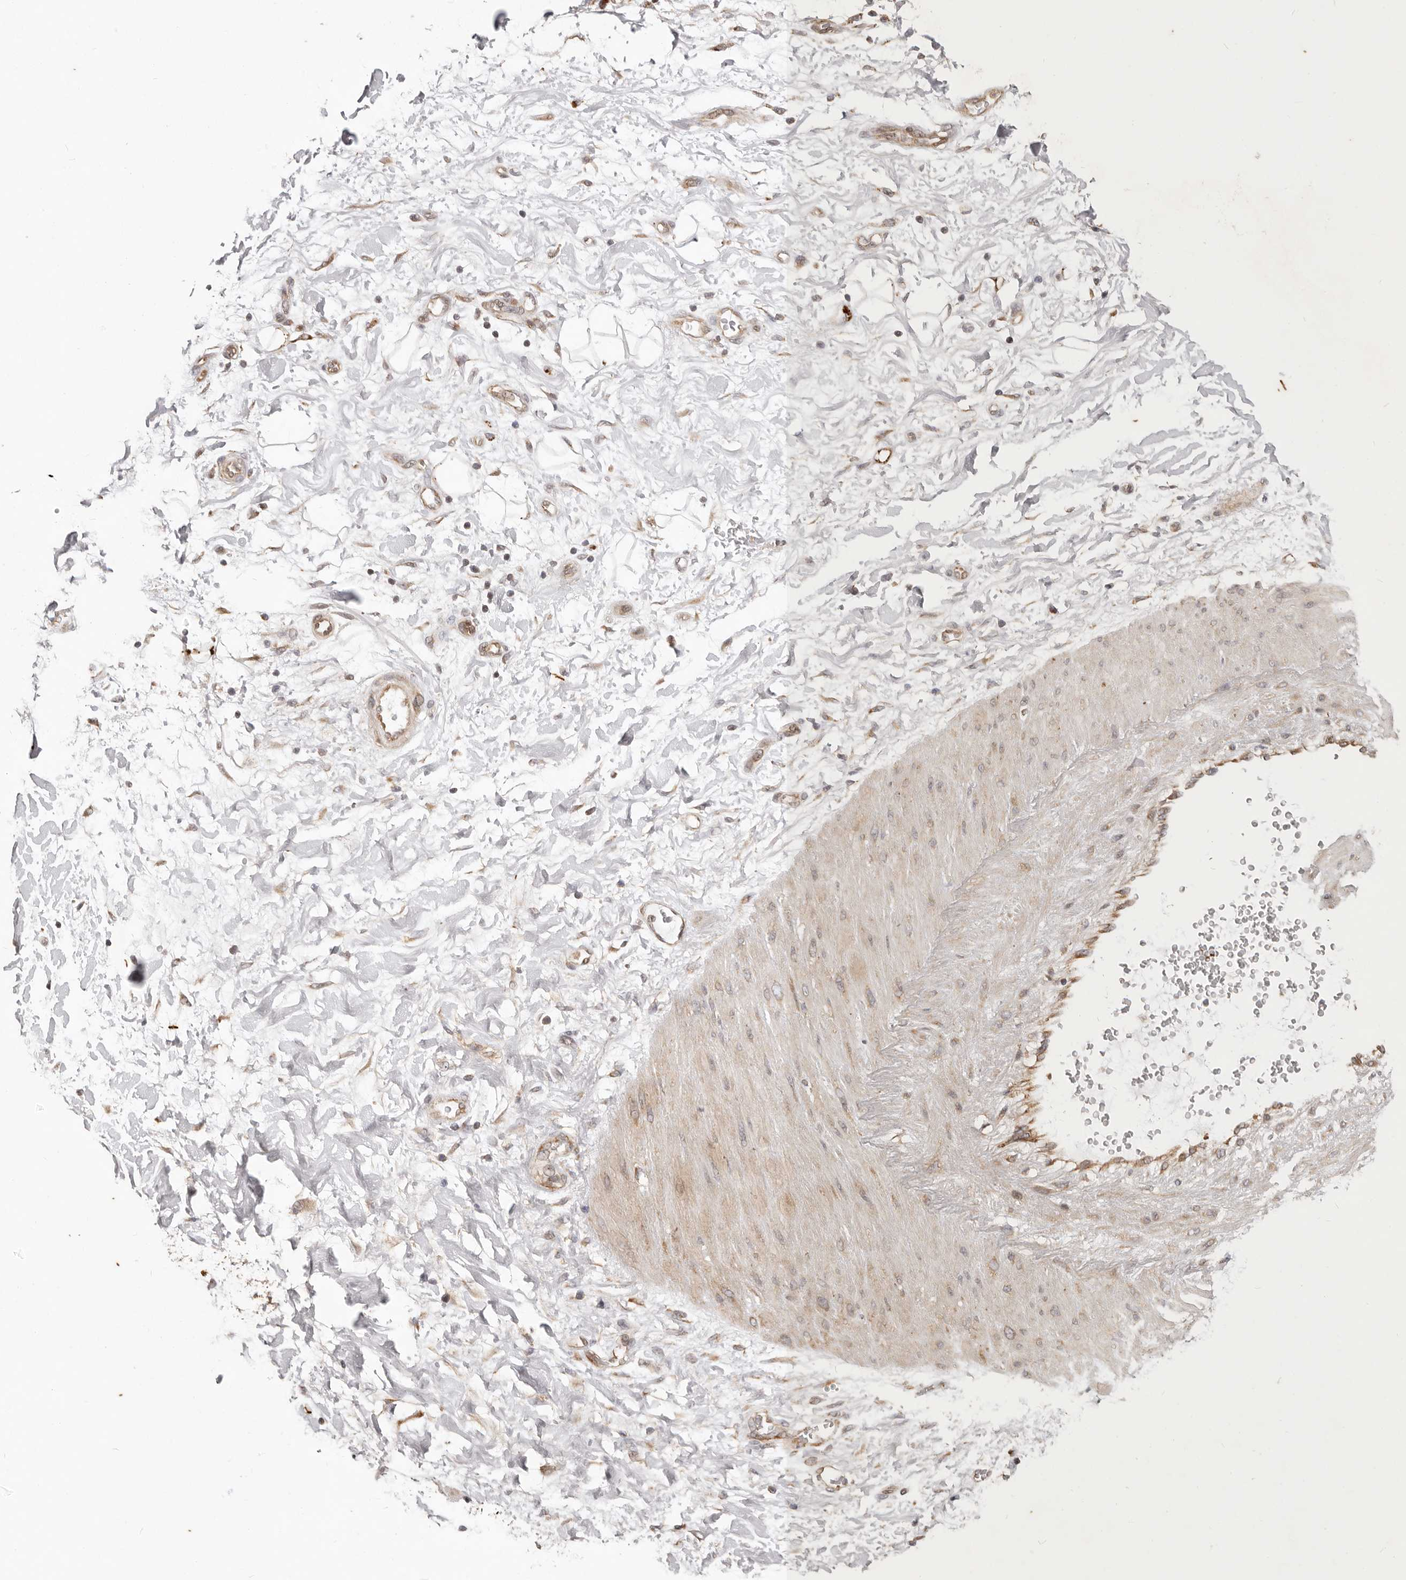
{"staining": {"intensity": "moderate", "quantity": ">75%", "location": "cytoplasmic/membranous"}, "tissue": "adipose tissue", "cell_type": "Adipocytes", "image_type": "normal", "snomed": [{"axis": "morphology", "description": "Normal tissue, NOS"}, {"axis": "morphology", "description": "Adenocarcinoma, NOS"}, {"axis": "topography", "description": "Pancreas"}, {"axis": "topography", "description": "Peripheral nerve tissue"}], "caption": "Adipocytes demonstrate medium levels of moderate cytoplasmic/membranous expression in about >75% of cells in normal human adipose tissue. The staining was performed using DAB (3,3'-diaminobenzidine), with brown indicating positive protein expression. Nuclei are stained blue with hematoxylin.", "gene": "MRPS10", "patient": {"sex": "male", "age": 59}}